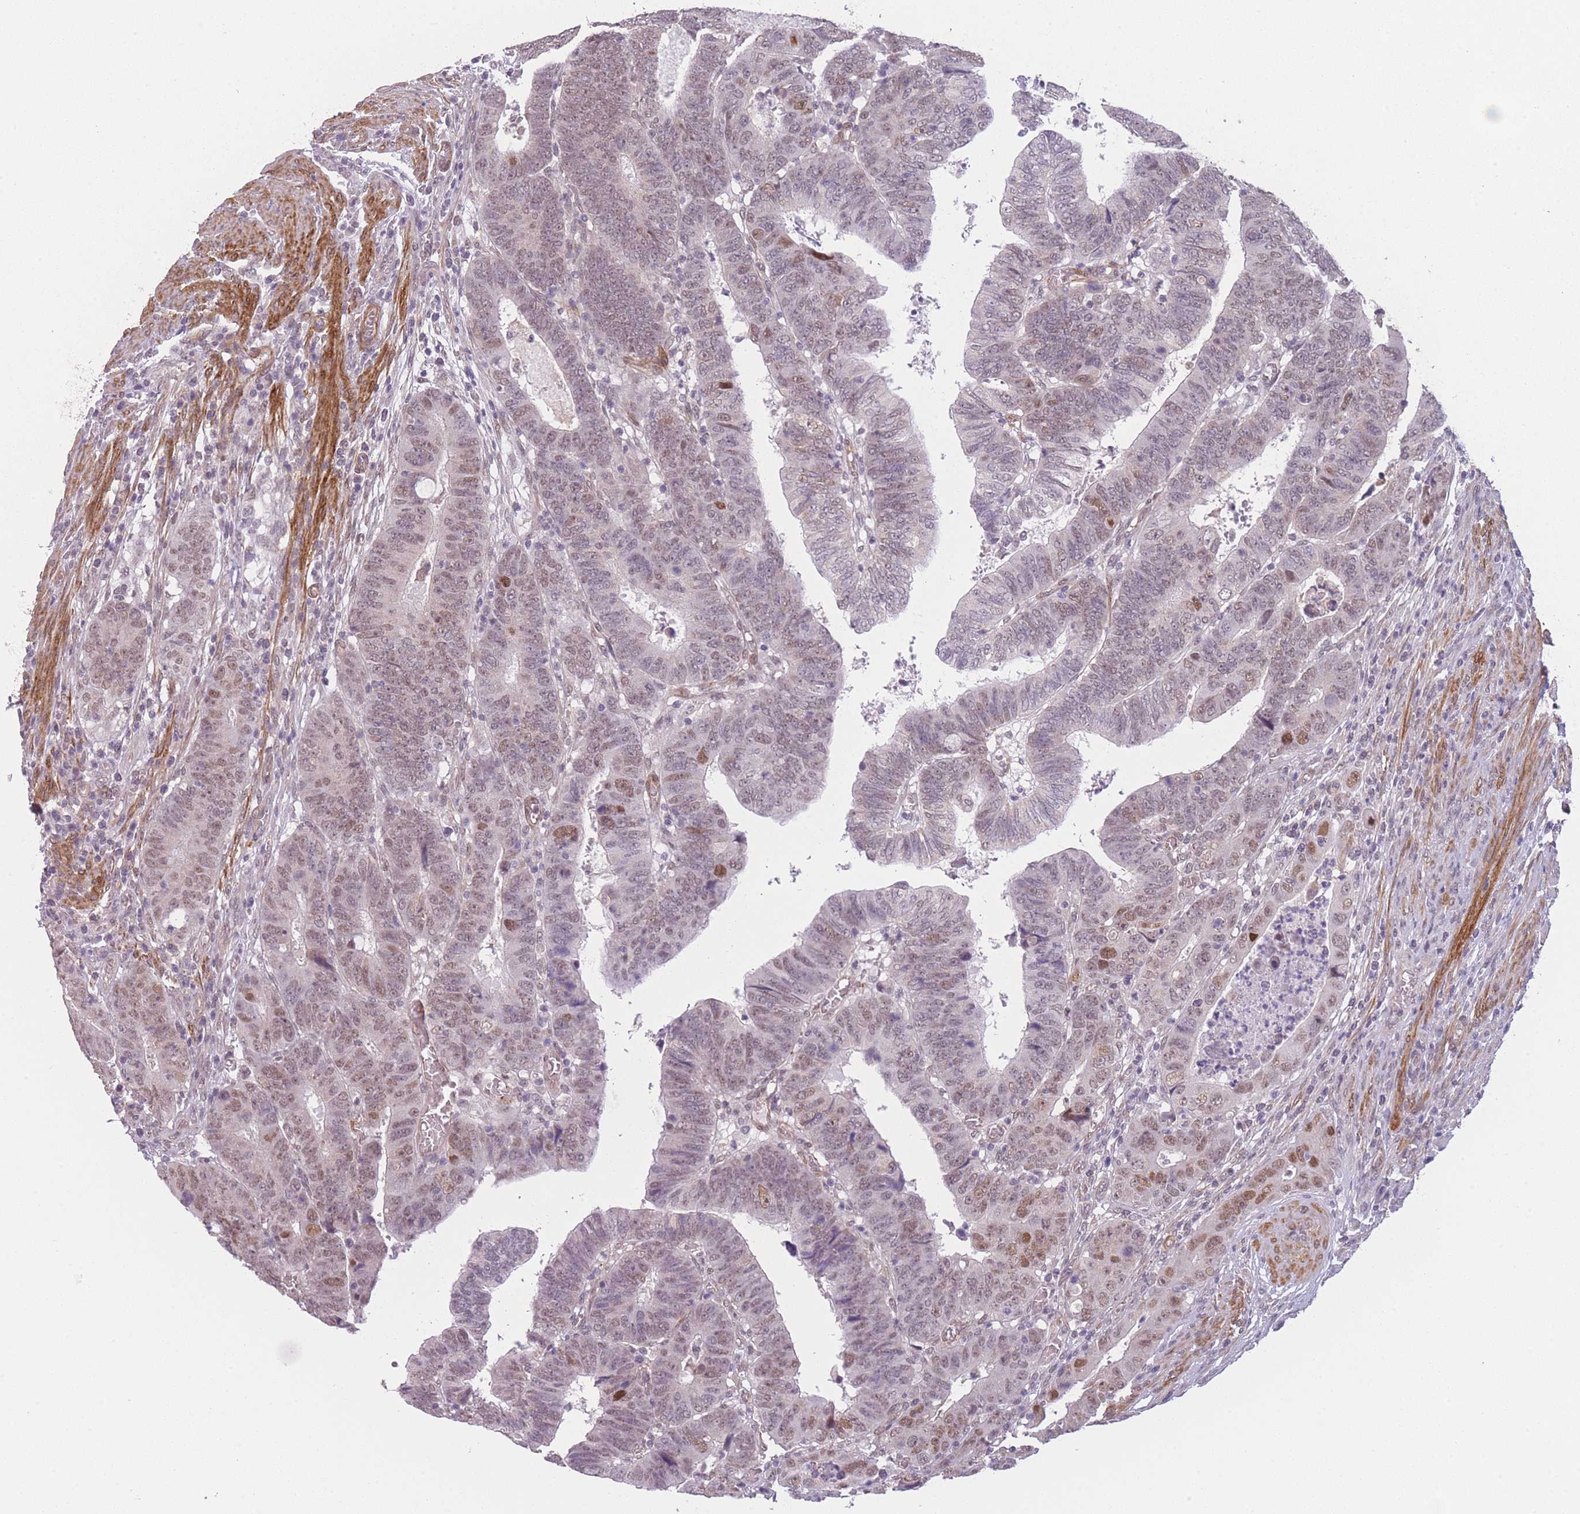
{"staining": {"intensity": "moderate", "quantity": "25%-75%", "location": "nuclear"}, "tissue": "colorectal cancer", "cell_type": "Tumor cells", "image_type": "cancer", "snomed": [{"axis": "morphology", "description": "Normal tissue, NOS"}, {"axis": "morphology", "description": "Adenocarcinoma, NOS"}, {"axis": "topography", "description": "Rectum"}], "caption": "A medium amount of moderate nuclear expression is present in approximately 25%-75% of tumor cells in colorectal cancer (adenocarcinoma) tissue. (DAB (3,3'-diaminobenzidine) = brown stain, brightfield microscopy at high magnification).", "gene": "SIN3B", "patient": {"sex": "female", "age": 65}}